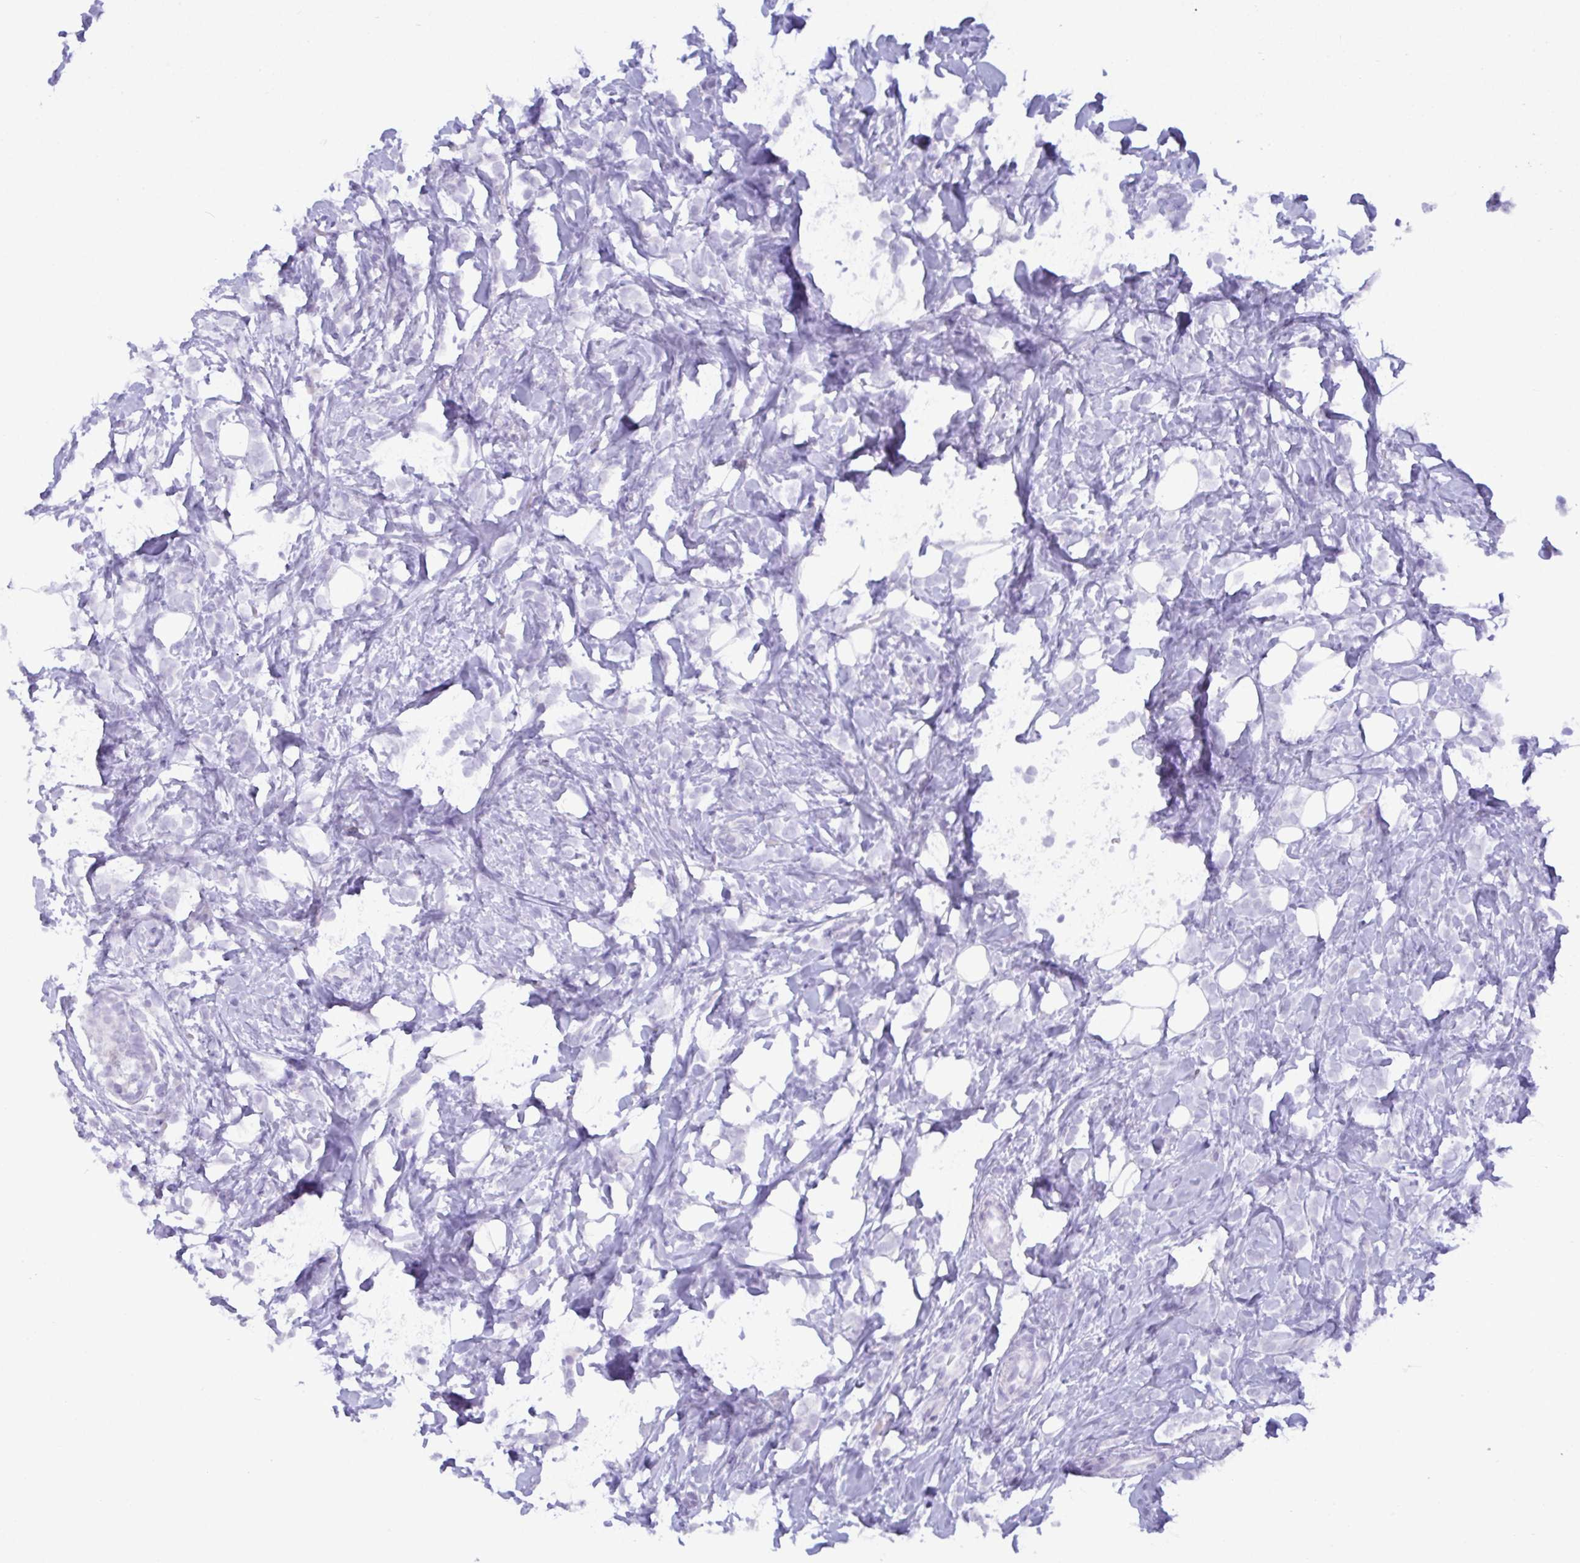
{"staining": {"intensity": "negative", "quantity": "none", "location": "none"}, "tissue": "breast cancer", "cell_type": "Tumor cells", "image_type": "cancer", "snomed": [{"axis": "morphology", "description": "Lobular carcinoma"}, {"axis": "topography", "description": "Breast"}], "caption": "Immunohistochemistry (IHC) histopathology image of neoplastic tissue: lobular carcinoma (breast) stained with DAB (3,3'-diaminobenzidine) reveals no significant protein staining in tumor cells. (DAB immunohistochemistry visualized using brightfield microscopy, high magnification).", "gene": "C4orf33", "patient": {"sex": "female", "age": 49}}